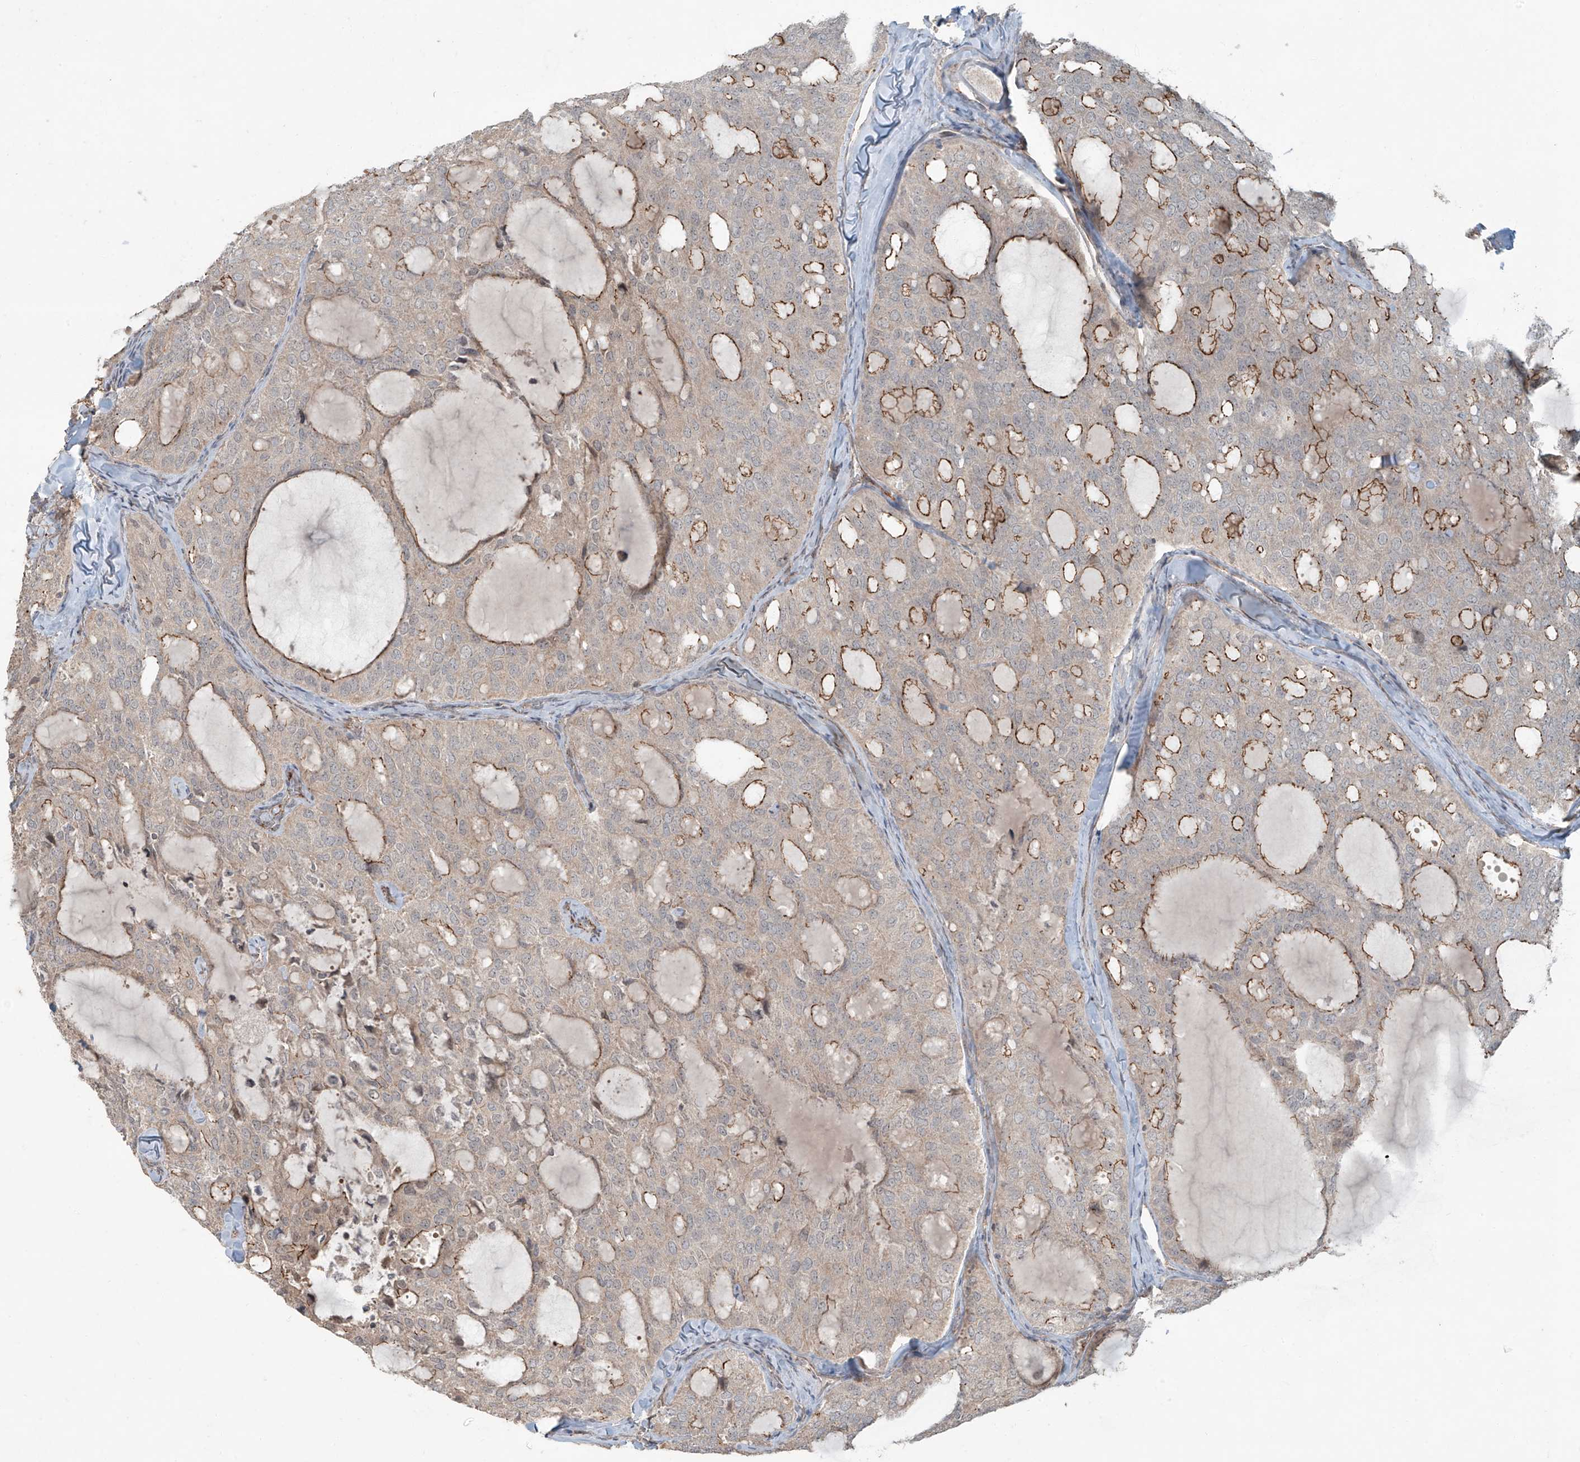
{"staining": {"intensity": "moderate", "quantity": "25%-75%", "location": "cytoplasmic/membranous"}, "tissue": "thyroid cancer", "cell_type": "Tumor cells", "image_type": "cancer", "snomed": [{"axis": "morphology", "description": "Follicular adenoma carcinoma, NOS"}, {"axis": "topography", "description": "Thyroid gland"}], "caption": "Moderate cytoplasmic/membranous staining for a protein is present in about 25%-75% of tumor cells of thyroid follicular adenoma carcinoma using immunohistochemistry.", "gene": "ZNF16", "patient": {"sex": "male", "age": 75}}